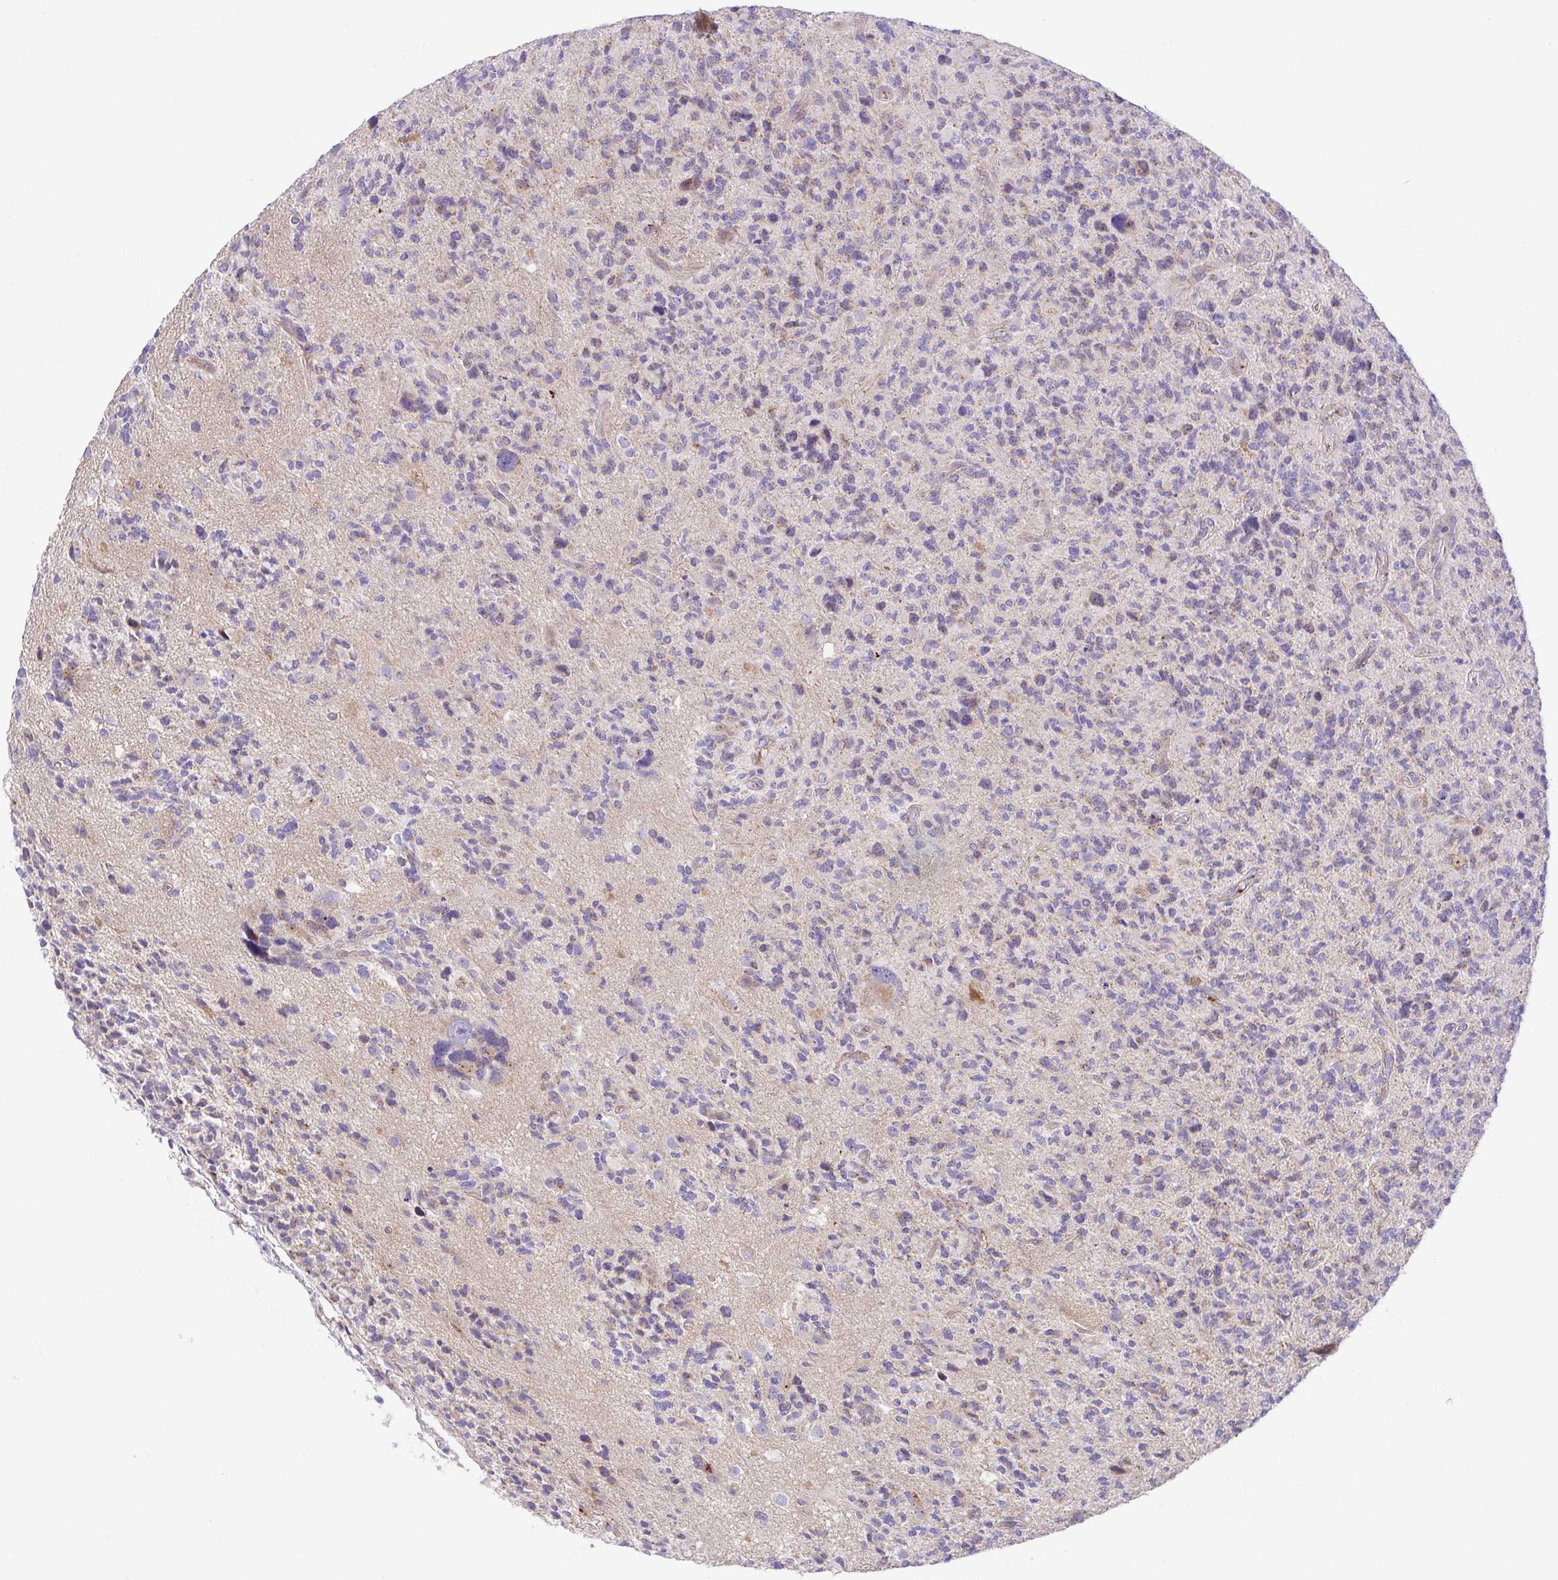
{"staining": {"intensity": "negative", "quantity": "none", "location": "none"}, "tissue": "glioma", "cell_type": "Tumor cells", "image_type": "cancer", "snomed": [{"axis": "morphology", "description": "Glioma, malignant, High grade"}, {"axis": "topography", "description": "Brain"}], "caption": "Glioma stained for a protein using IHC exhibits no staining tumor cells.", "gene": "SLC13A1", "patient": {"sex": "female", "age": 71}}